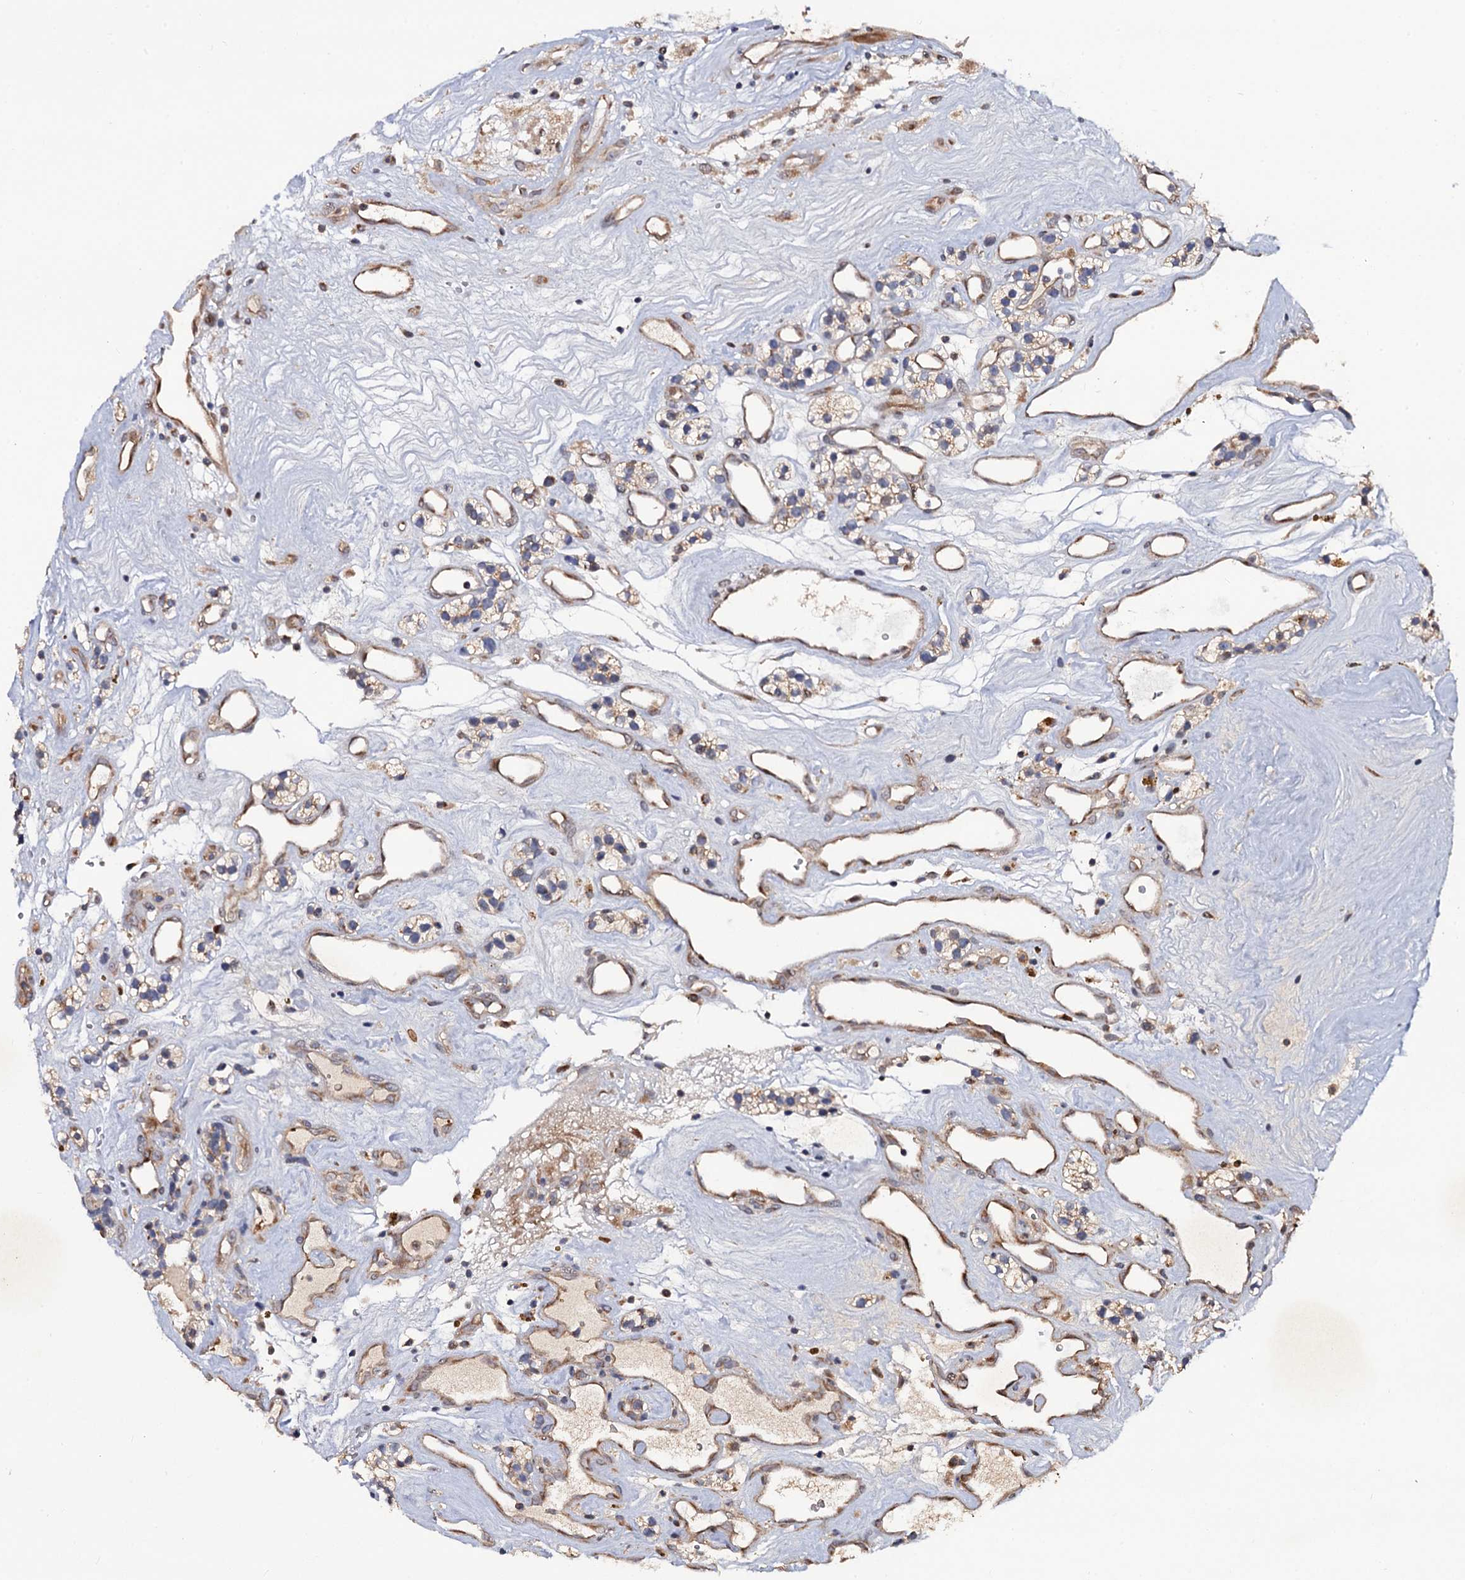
{"staining": {"intensity": "negative", "quantity": "none", "location": "none"}, "tissue": "renal cancer", "cell_type": "Tumor cells", "image_type": "cancer", "snomed": [{"axis": "morphology", "description": "Adenocarcinoma, NOS"}, {"axis": "topography", "description": "Kidney"}], "caption": "The micrograph shows no staining of tumor cells in adenocarcinoma (renal). Nuclei are stained in blue.", "gene": "LRRC63", "patient": {"sex": "female", "age": 57}}